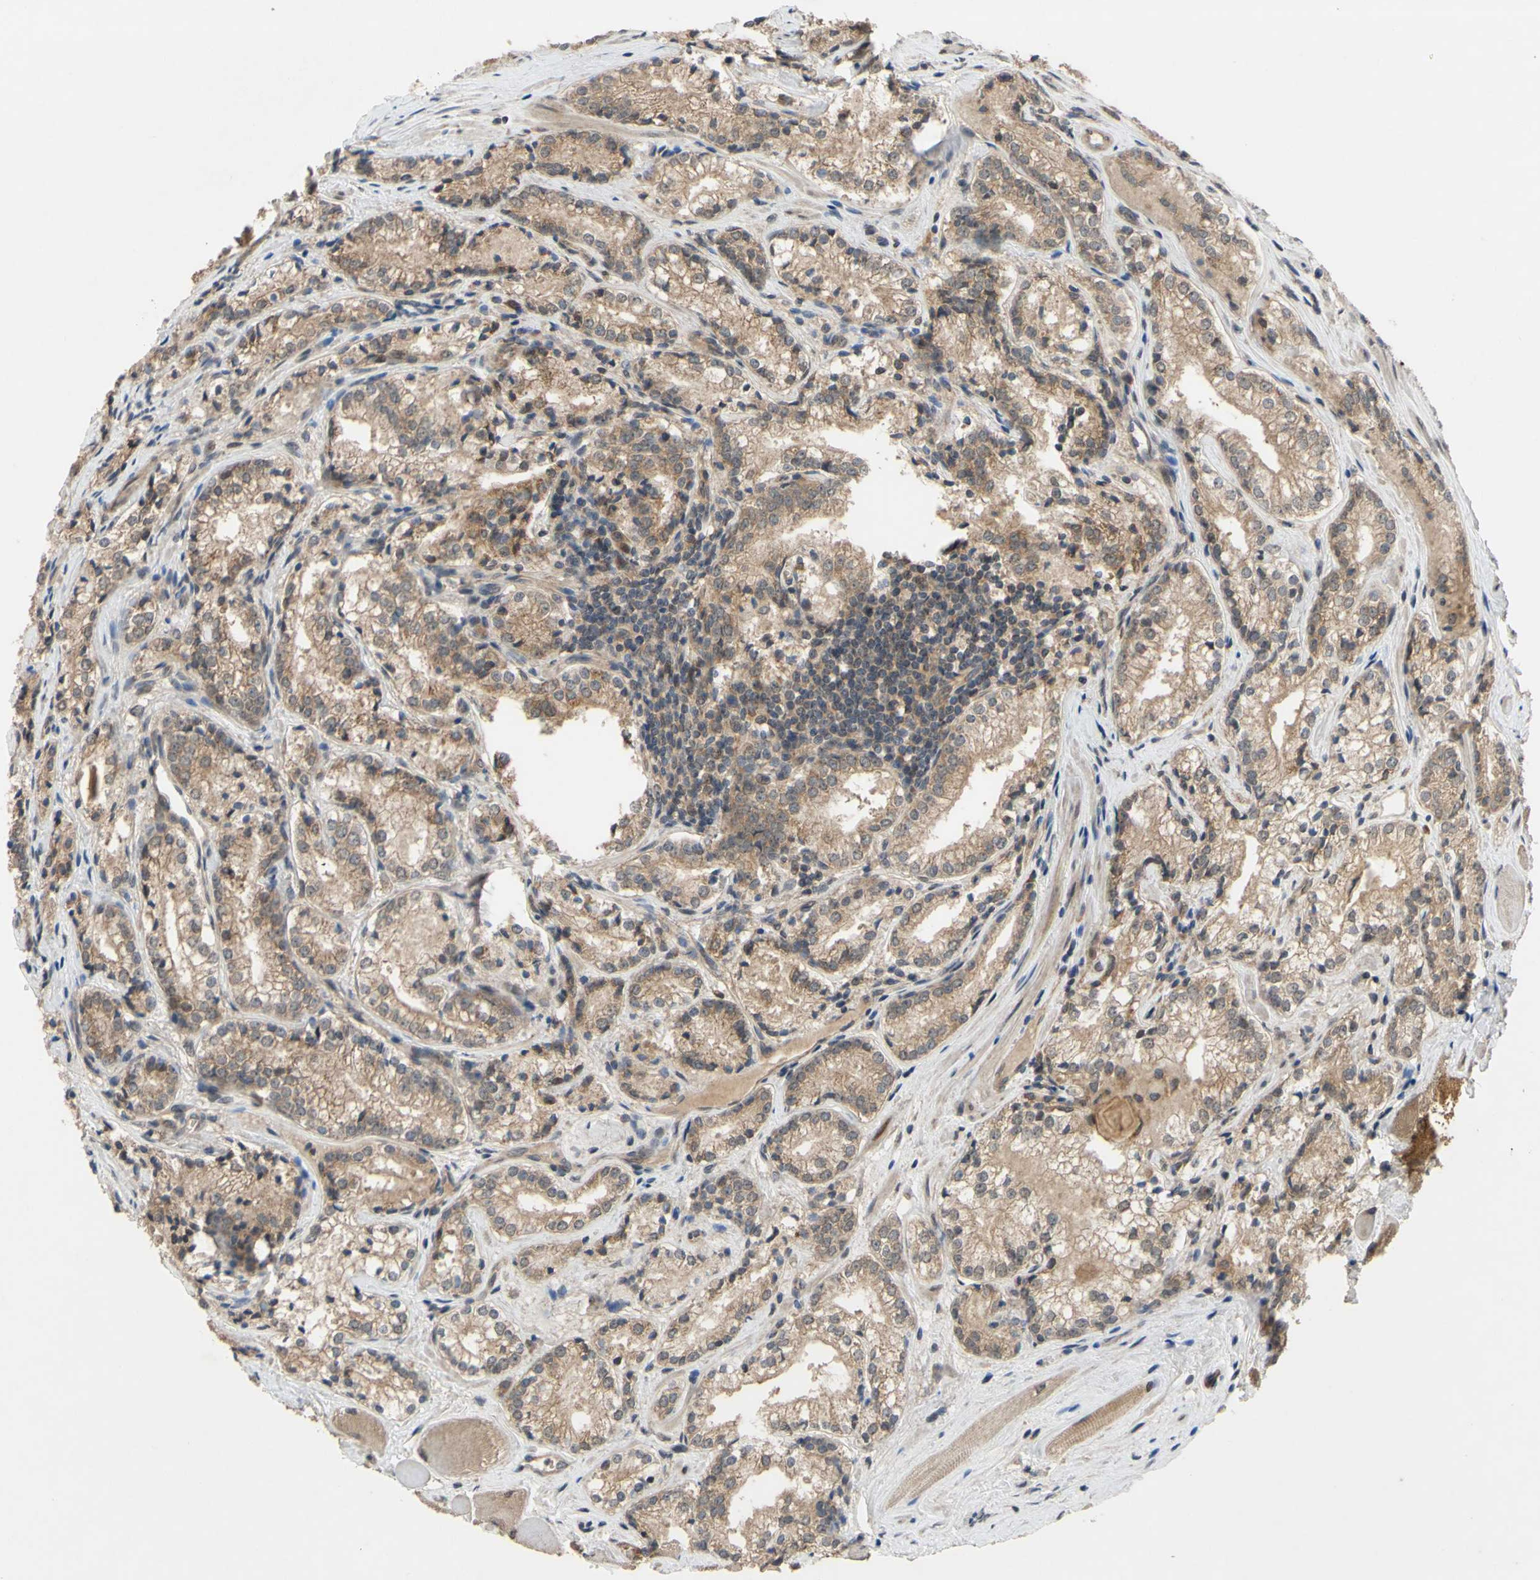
{"staining": {"intensity": "moderate", "quantity": ">75%", "location": "cytoplasmic/membranous"}, "tissue": "prostate cancer", "cell_type": "Tumor cells", "image_type": "cancer", "snomed": [{"axis": "morphology", "description": "Adenocarcinoma, Low grade"}, {"axis": "topography", "description": "Prostate"}], "caption": "This is a micrograph of IHC staining of prostate adenocarcinoma (low-grade), which shows moderate staining in the cytoplasmic/membranous of tumor cells.", "gene": "CD164", "patient": {"sex": "male", "age": 60}}